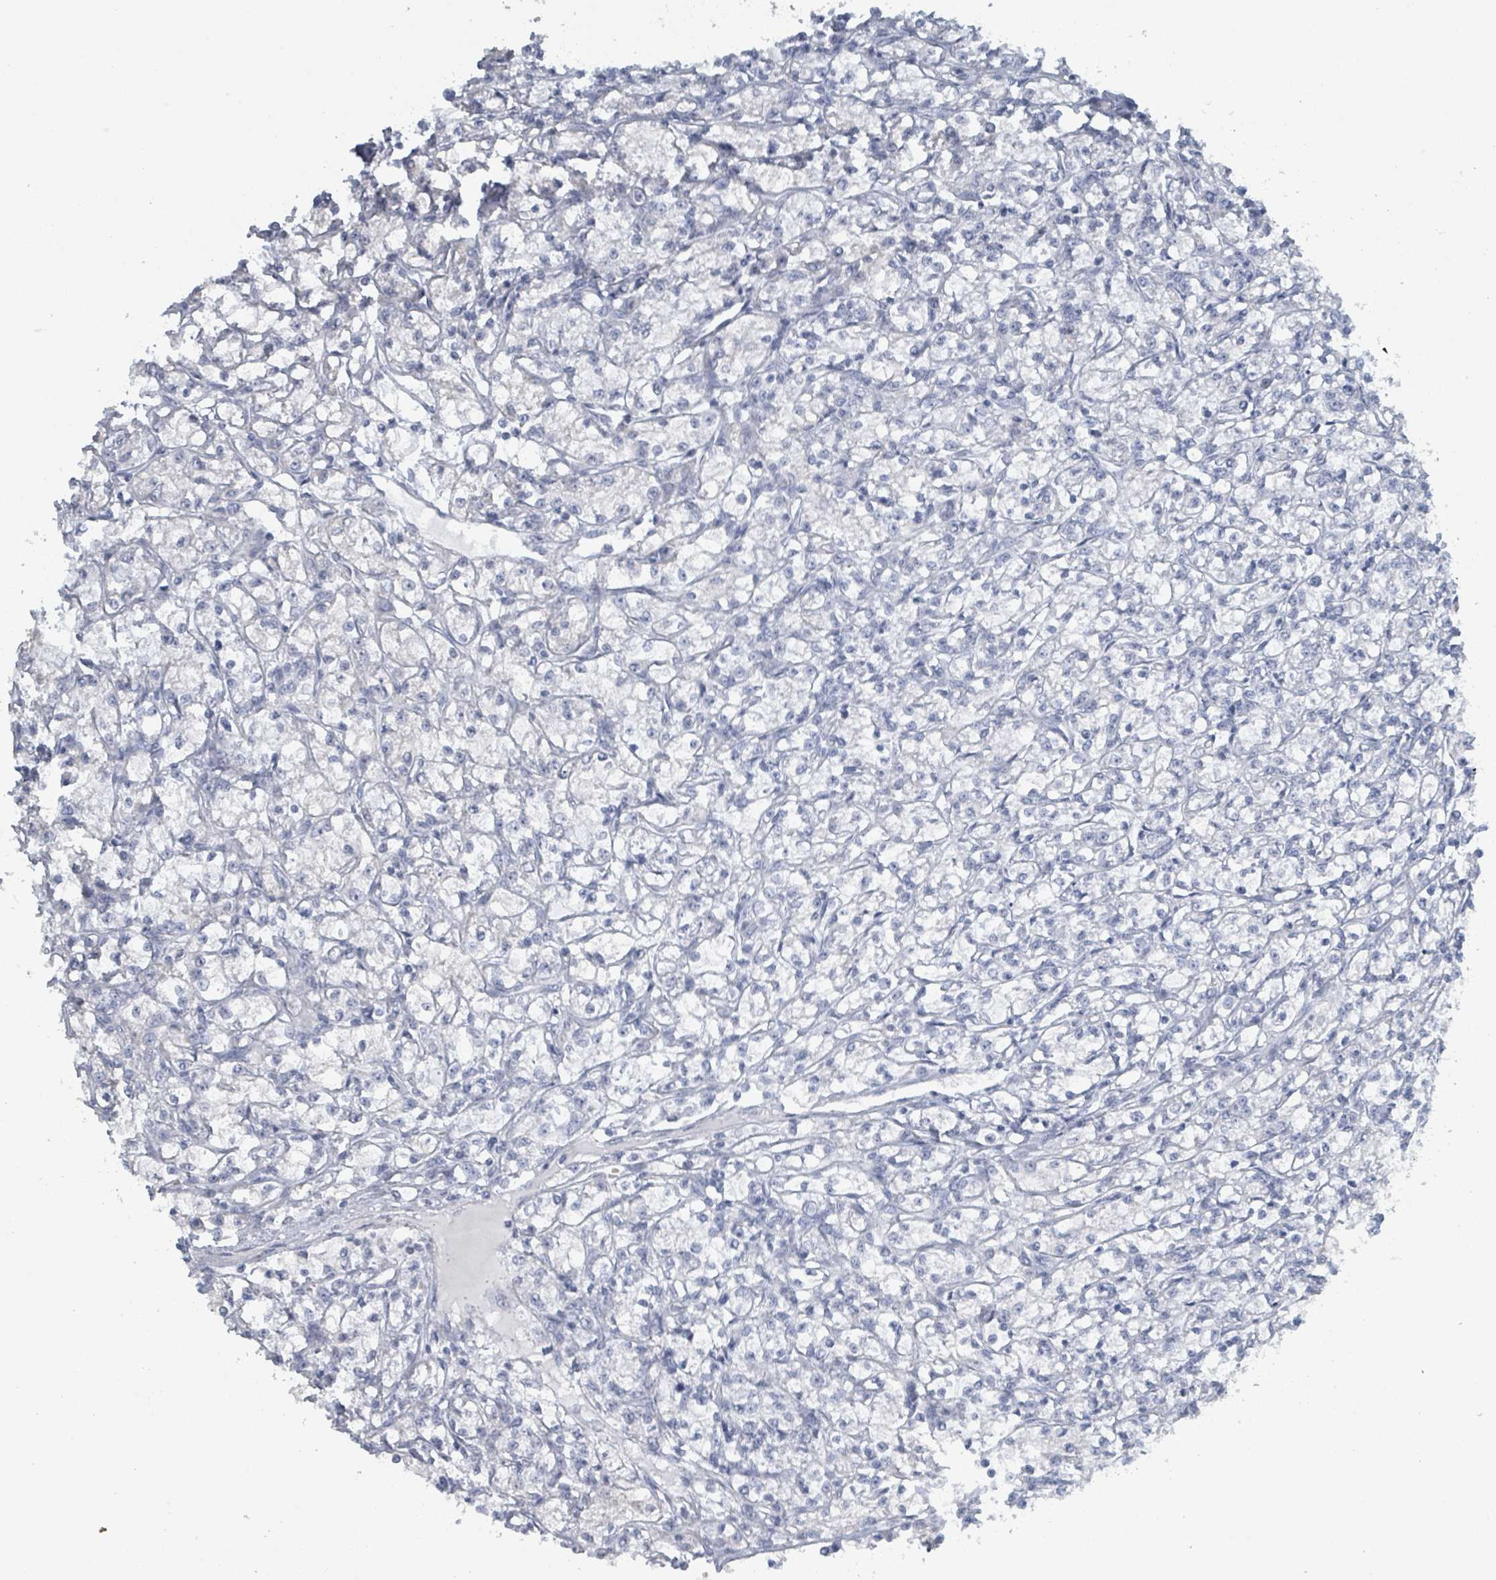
{"staining": {"intensity": "negative", "quantity": "none", "location": "none"}, "tissue": "renal cancer", "cell_type": "Tumor cells", "image_type": "cancer", "snomed": [{"axis": "morphology", "description": "Adenocarcinoma, NOS"}, {"axis": "topography", "description": "Kidney"}], "caption": "The IHC histopathology image has no significant staining in tumor cells of renal cancer tissue.", "gene": "HEATR5A", "patient": {"sex": "female", "age": 59}}